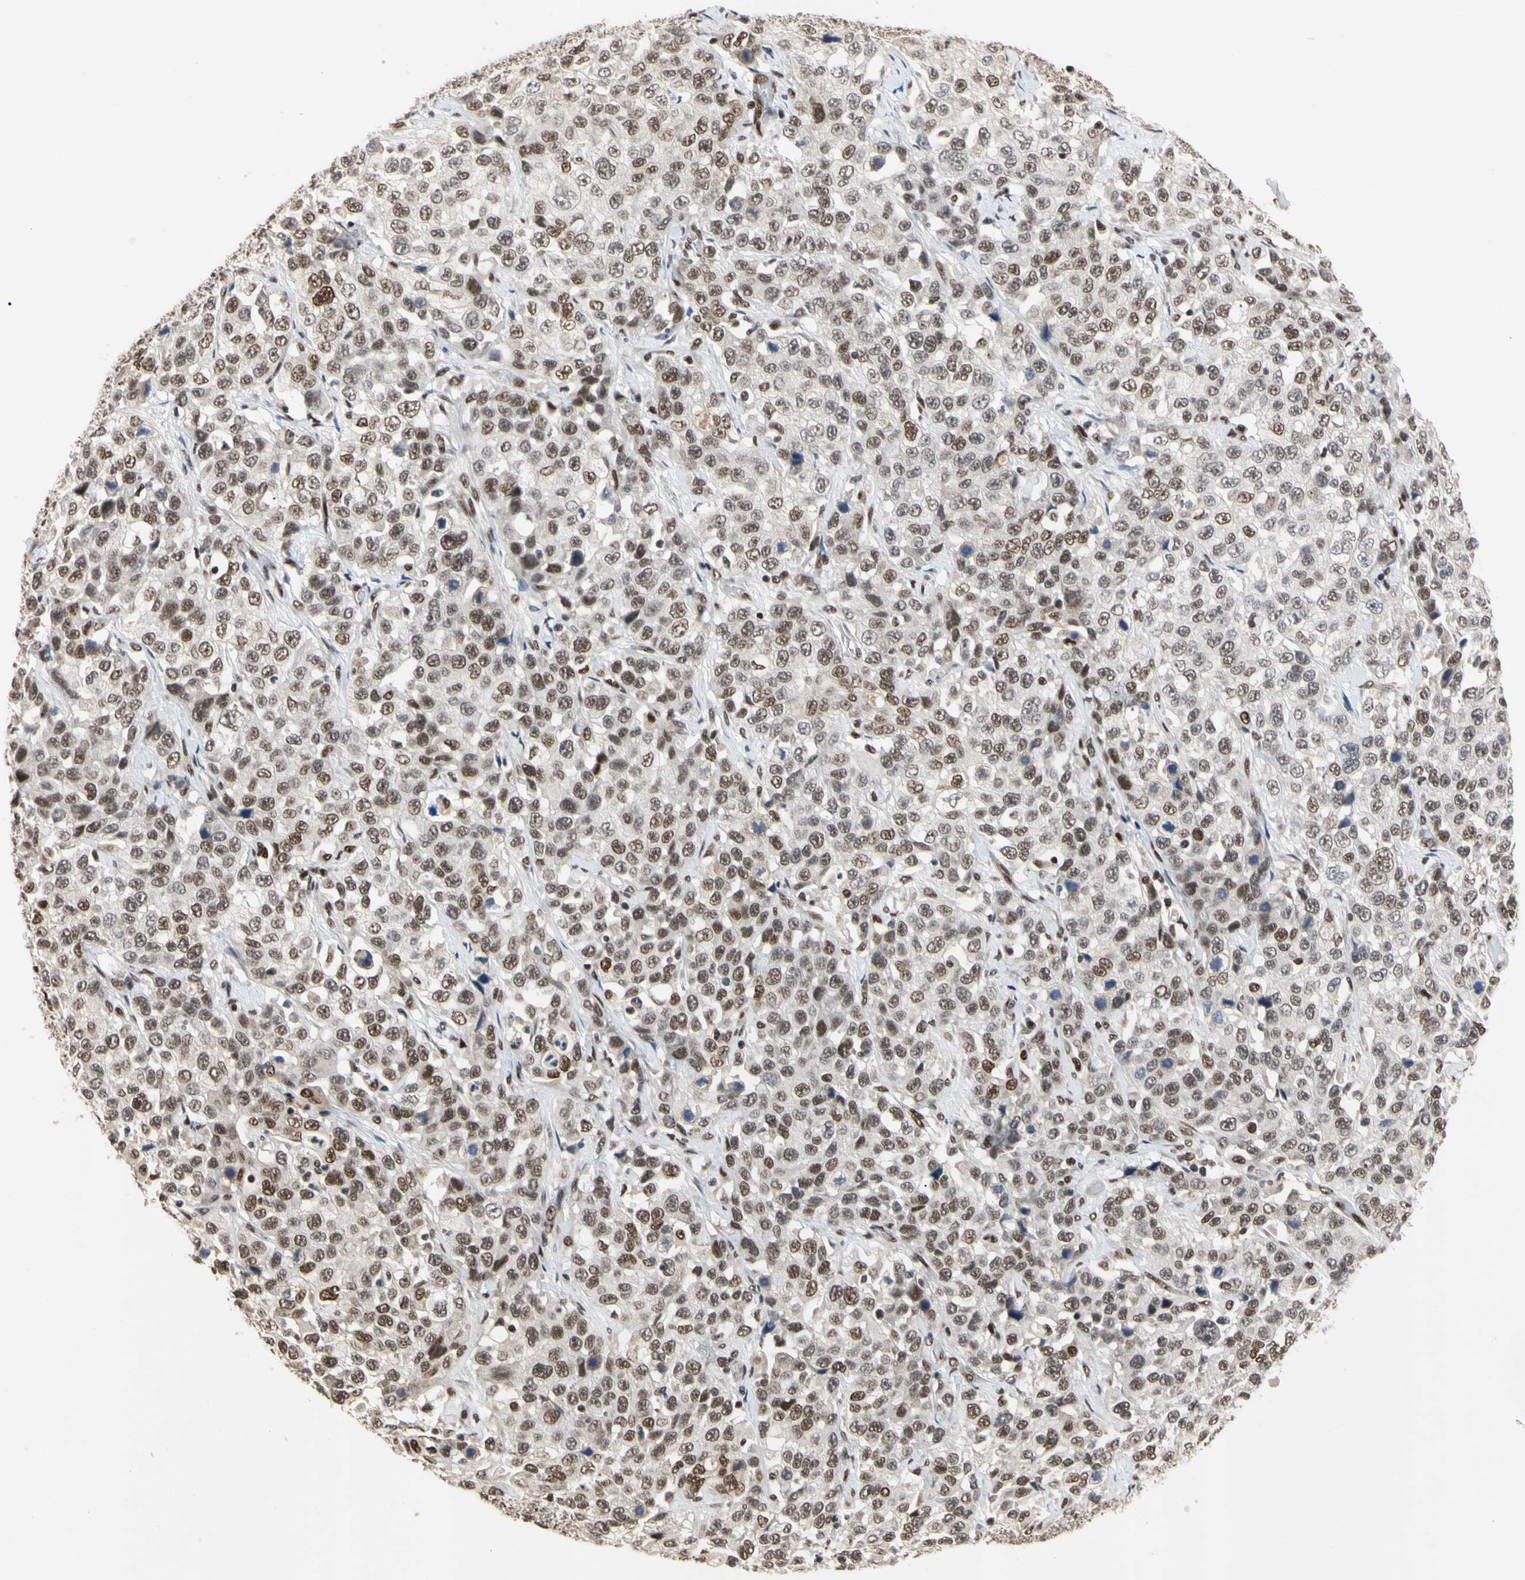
{"staining": {"intensity": "moderate", "quantity": ">75%", "location": "nuclear"}, "tissue": "stomach cancer", "cell_type": "Tumor cells", "image_type": "cancer", "snomed": [{"axis": "morphology", "description": "Normal tissue, NOS"}, {"axis": "morphology", "description": "Adenocarcinoma, NOS"}, {"axis": "topography", "description": "Stomach"}], "caption": "This histopathology image demonstrates immunohistochemistry (IHC) staining of stomach cancer (adenocarcinoma), with medium moderate nuclear expression in about >75% of tumor cells.", "gene": "FAM98B", "patient": {"sex": "male", "age": 48}}